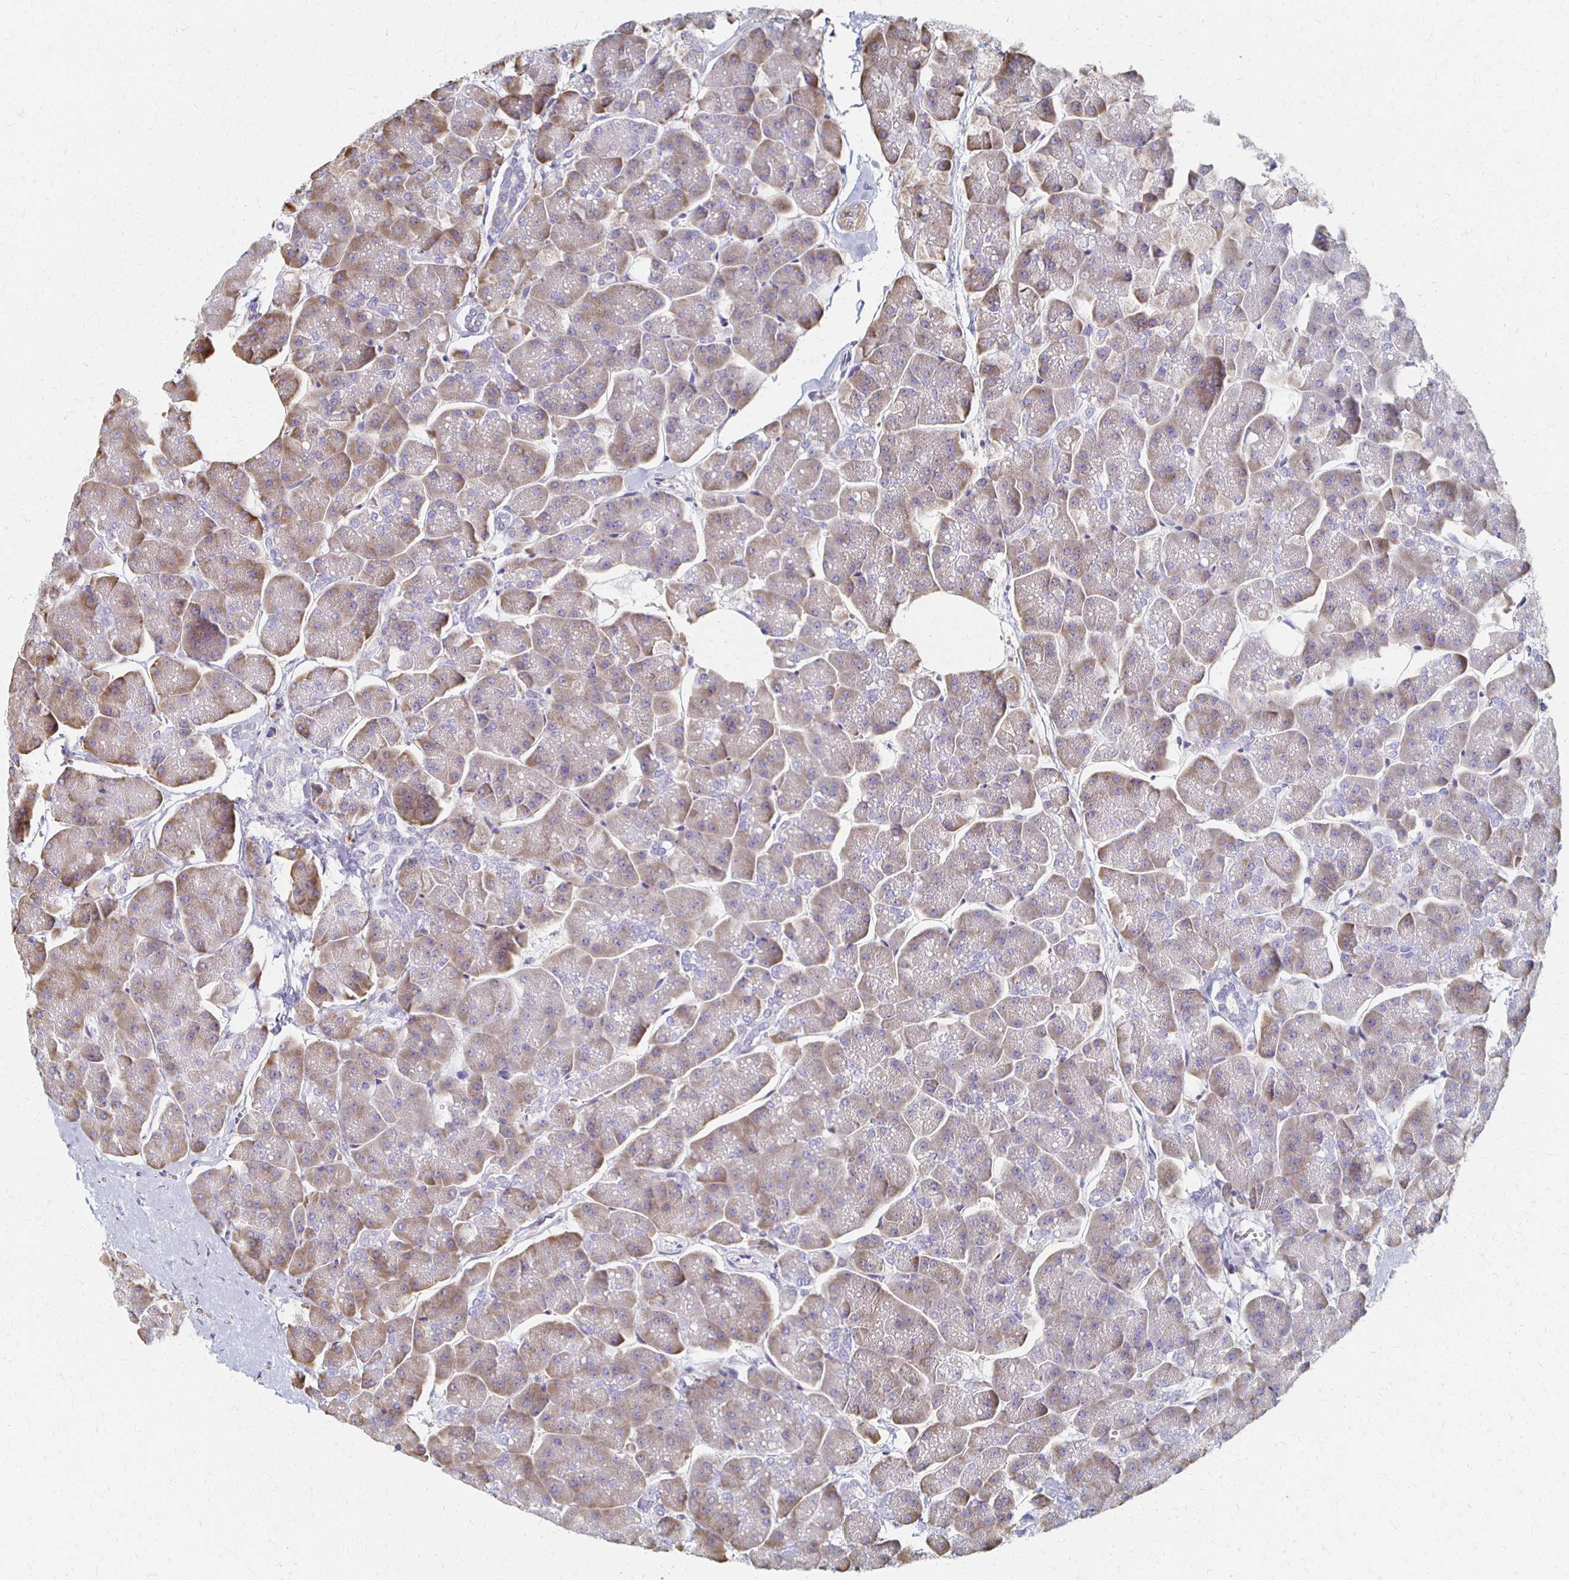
{"staining": {"intensity": "weak", "quantity": "25%-75%", "location": "cytoplasmic/membranous"}, "tissue": "pancreas", "cell_type": "Exocrine glandular cells", "image_type": "normal", "snomed": [{"axis": "morphology", "description": "Normal tissue, NOS"}, {"axis": "topography", "description": "Pancreas"}, {"axis": "topography", "description": "Peripheral nerve tissue"}], "caption": "The photomicrograph demonstrates immunohistochemical staining of unremarkable pancreas. There is weak cytoplasmic/membranous staining is identified in approximately 25%-75% of exocrine glandular cells. The staining is performed using DAB (3,3'-diaminobenzidine) brown chromogen to label protein expression. The nuclei are counter-stained blue using hematoxylin.", "gene": "ATP1A3", "patient": {"sex": "male", "age": 54}}